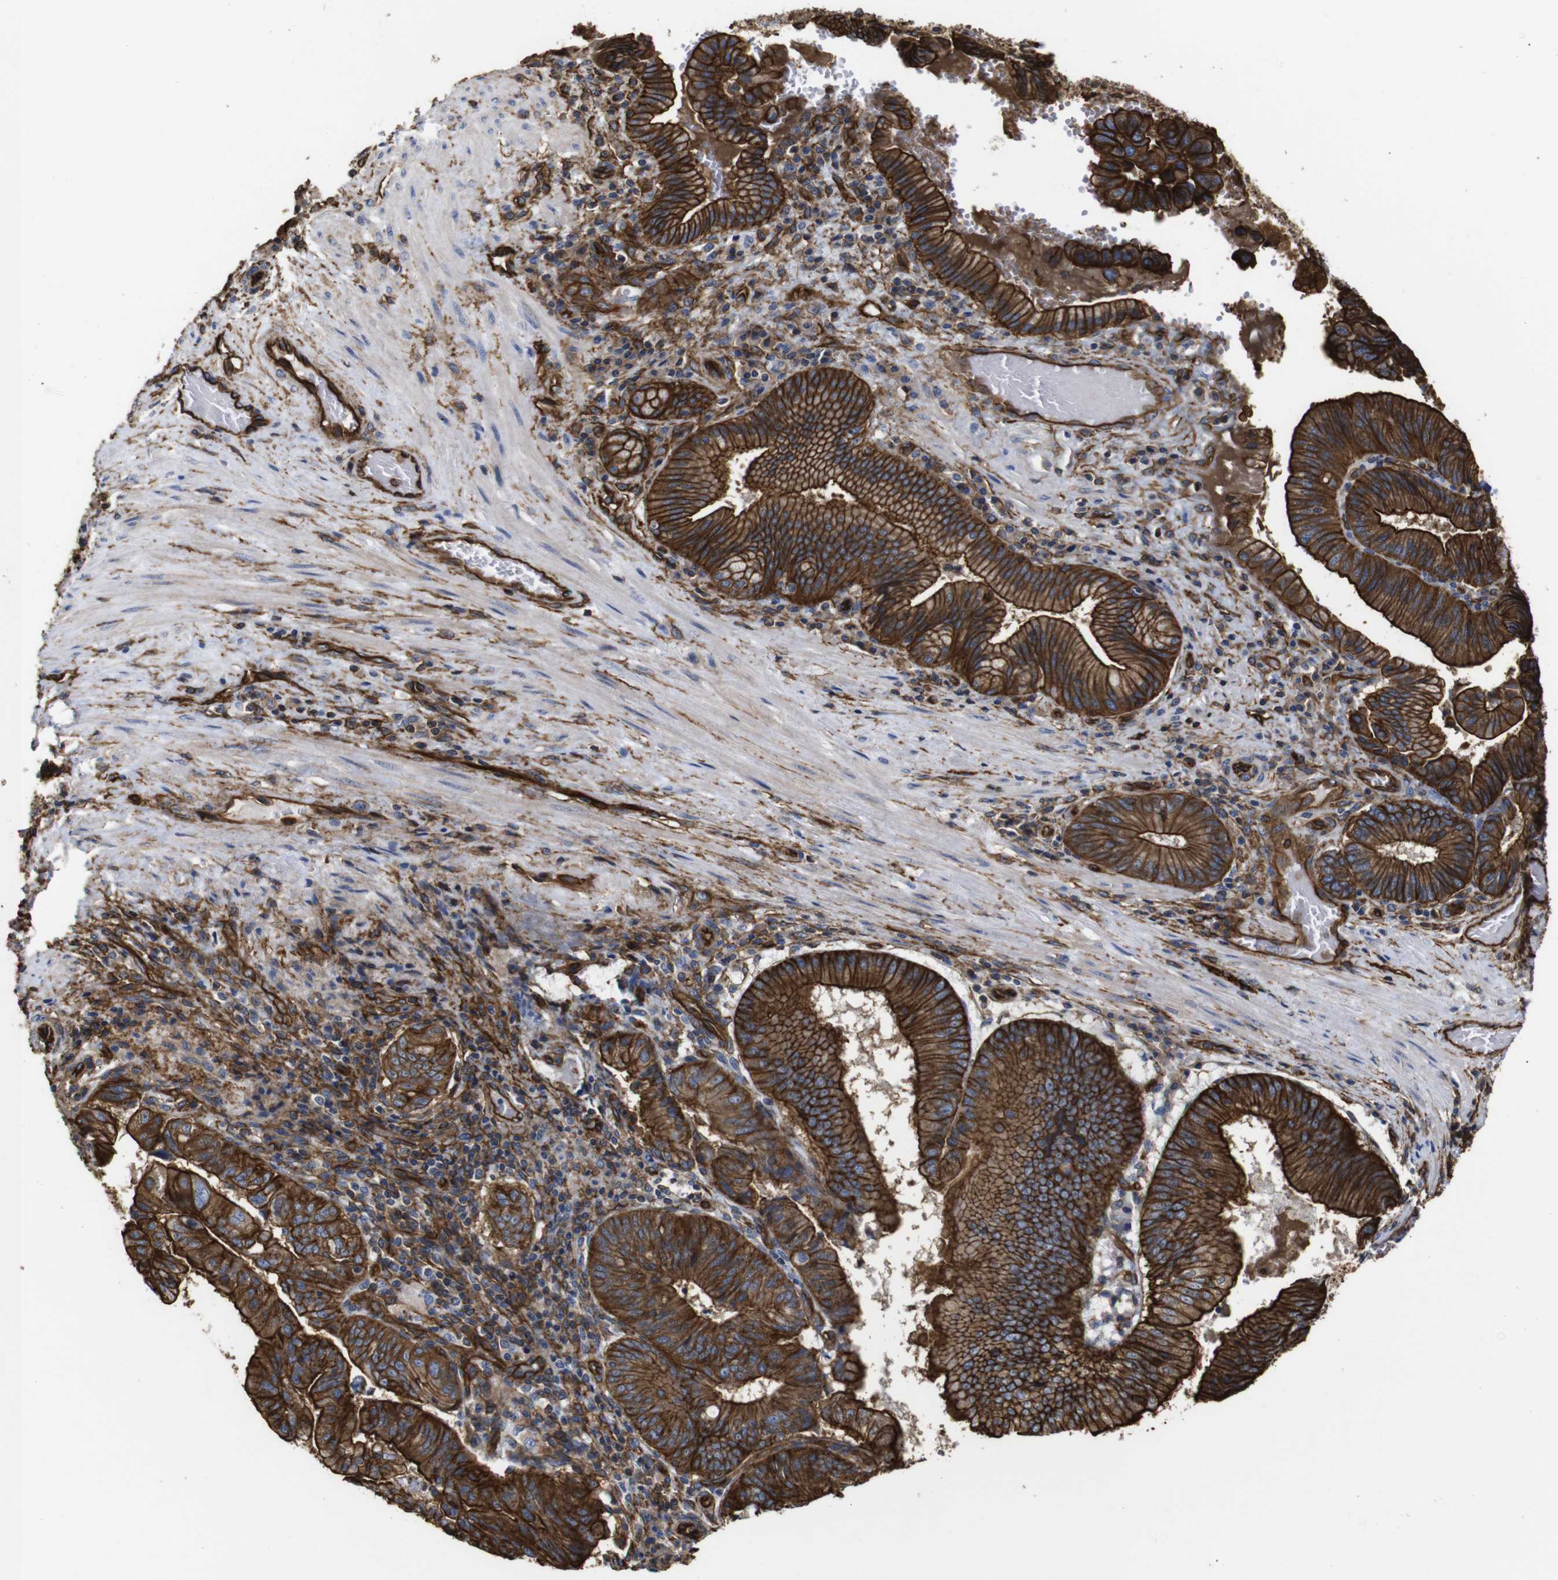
{"staining": {"intensity": "strong", "quantity": ">75%", "location": "cytoplasmic/membranous"}, "tissue": "pancreatic cancer", "cell_type": "Tumor cells", "image_type": "cancer", "snomed": [{"axis": "morphology", "description": "Adenocarcinoma, NOS"}, {"axis": "topography", "description": "Pancreas"}], "caption": "Pancreatic cancer was stained to show a protein in brown. There is high levels of strong cytoplasmic/membranous staining in about >75% of tumor cells. Nuclei are stained in blue.", "gene": "SPTBN1", "patient": {"sex": "male", "age": 82}}